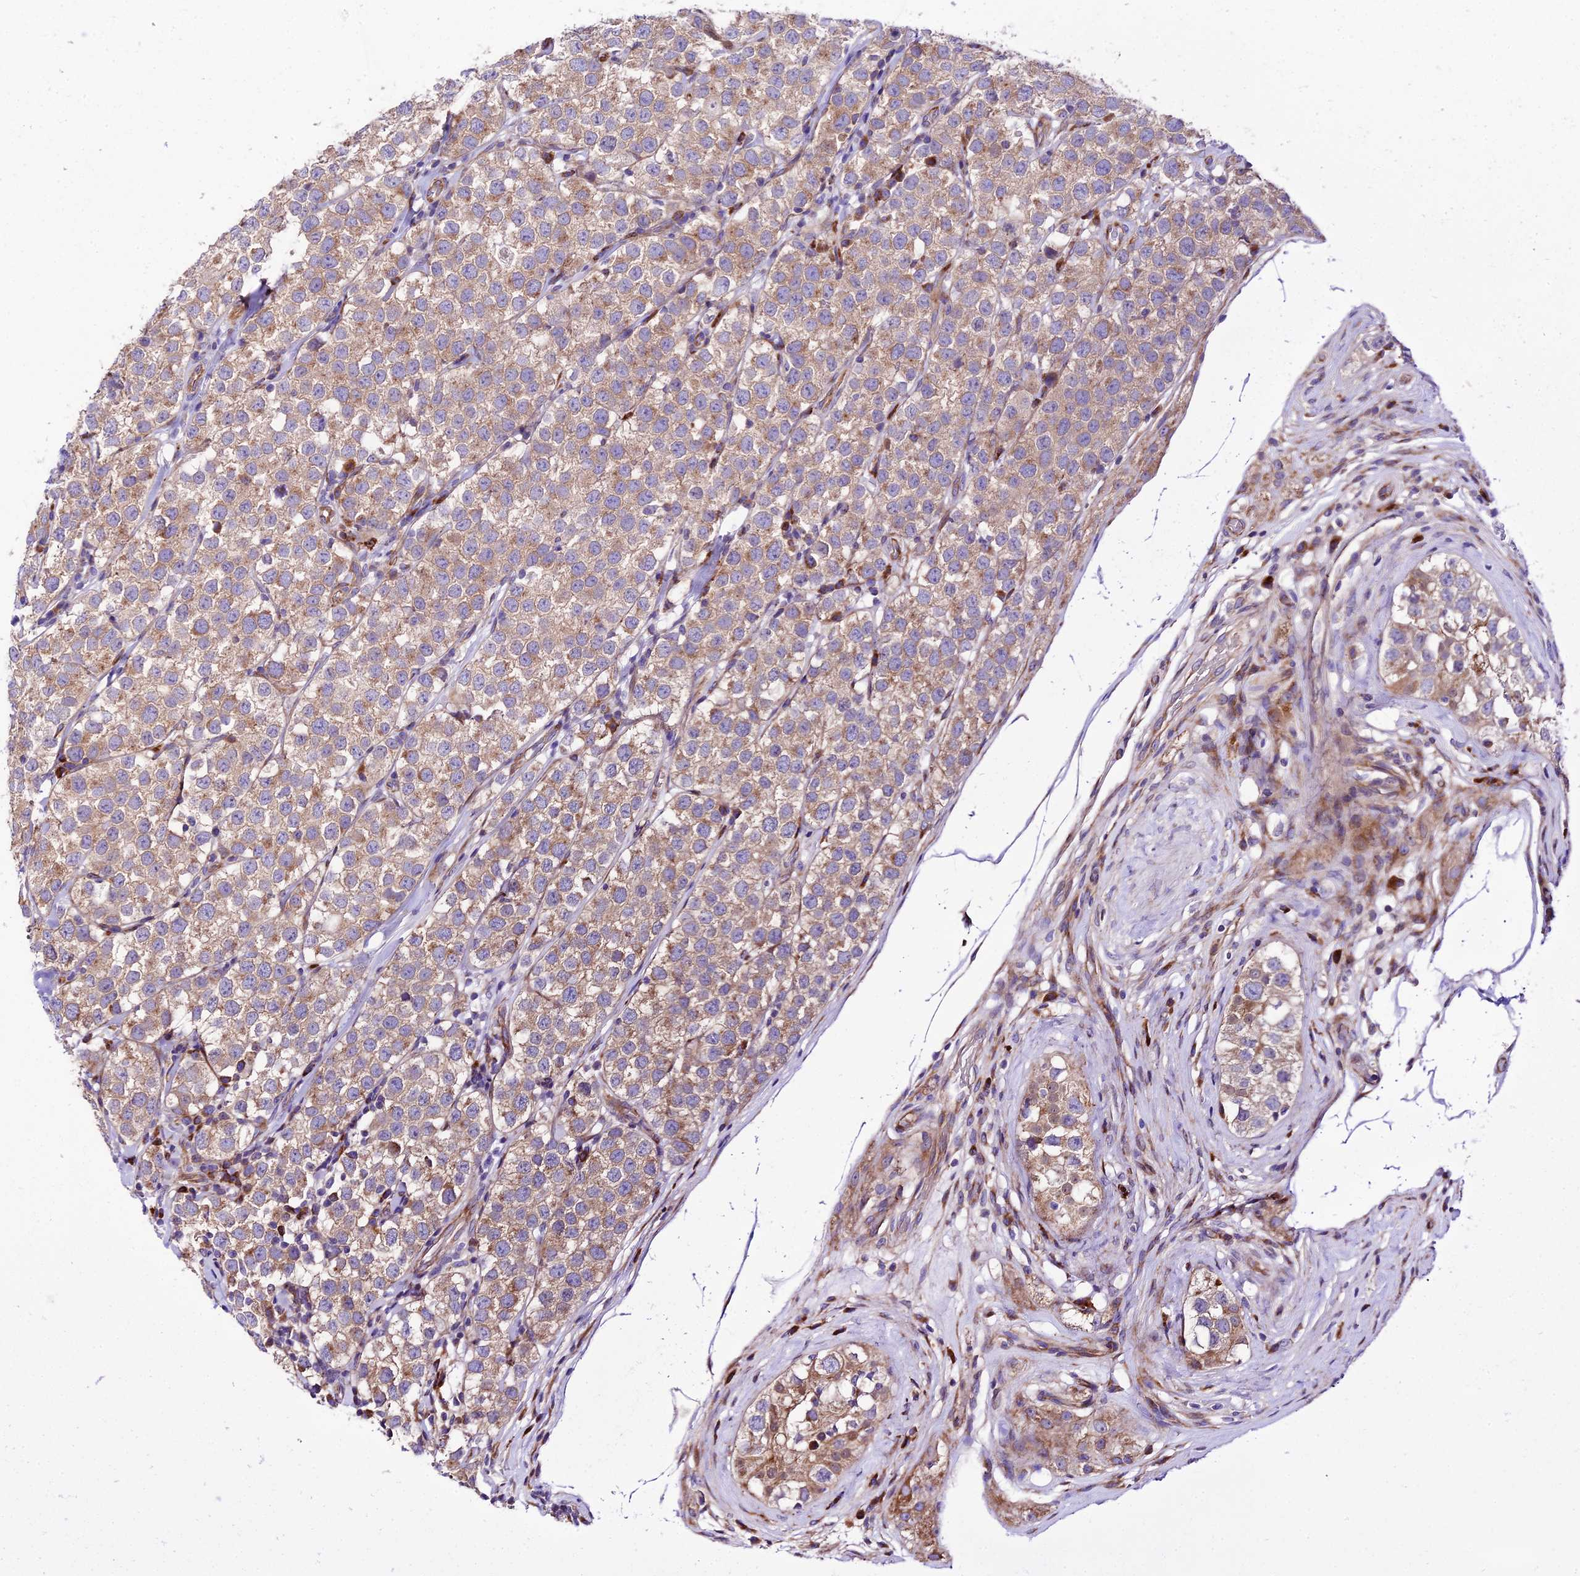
{"staining": {"intensity": "moderate", "quantity": ">75%", "location": "cytoplasmic/membranous"}, "tissue": "testis cancer", "cell_type": "Tumor cells", "image_type": "cancer", "snomed": [{"axis": "morphology", "description": "Seminoma, NOS"}, {"axis": "topography", "description": "Testis"}], "caption": "The immunohistochemical stain shows moderate cytoplasmic/membranous positivity in tumor cells of testis seminoma tissue.", "gene": "VPS13C", "patient": {"sex": "male", "age": 34}}